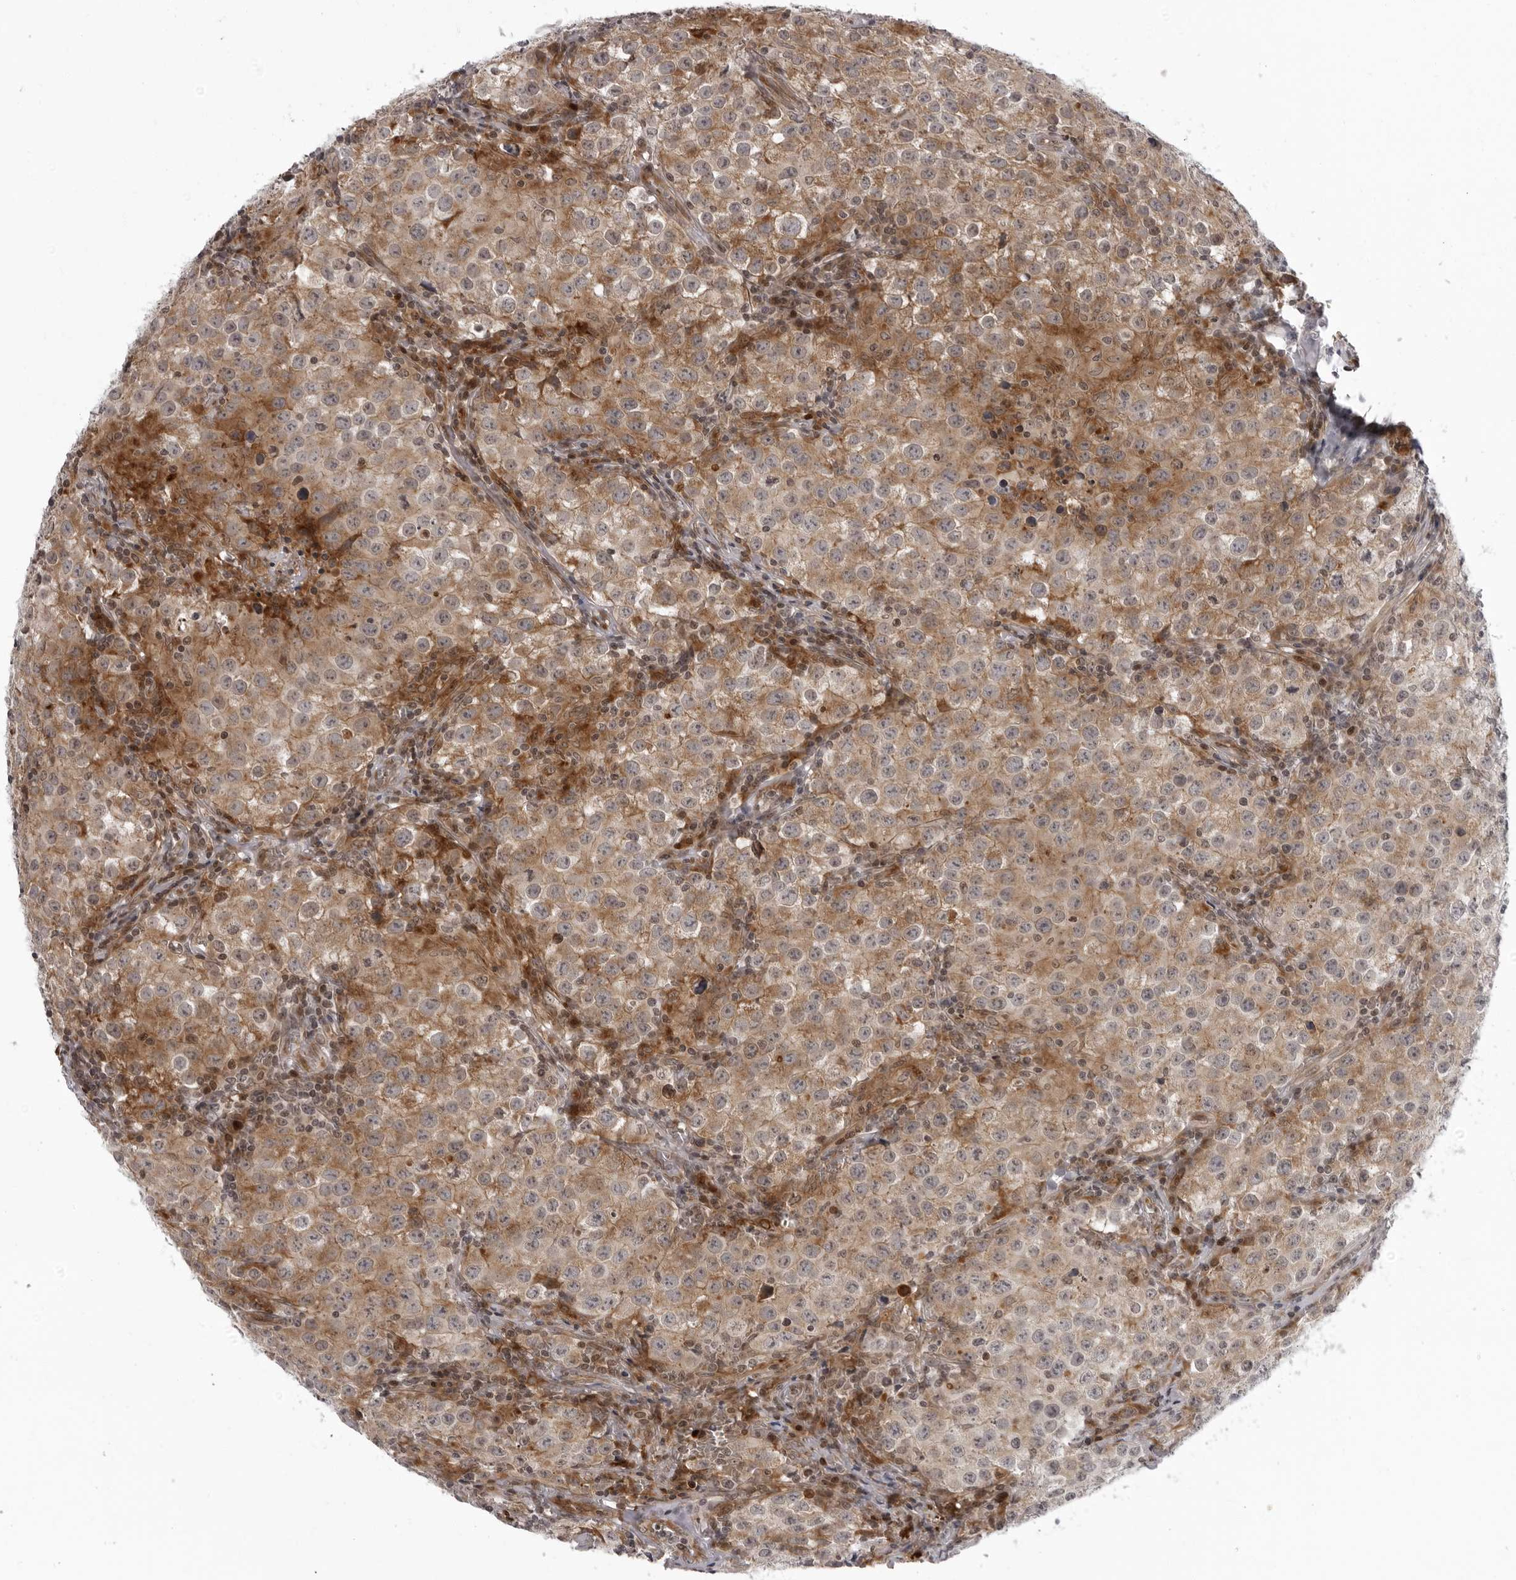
{"staining": {"intensity": "moderate", "quantity": ">75%", "location": "cytoplasmic/membranous"}, "tissue": "testis cancer", "cell_type": "Tumor cells", "image_type": "cancer", "snomed": [{"axis": "morphology", "description": "Seminoma, NOS"}, {"axis": "morphology", "description": "Carcinoma, Embryonal, NOS"}, {"axis": "topography", "description": "Testis"}], "caption": "Protein analysis of testis cancer (embryonal carcinoma) tissue displays moderate cytoplasmic/membranous expression in about >75% of tumor cells.", "gene": "THOP1", "patient": {"sex": "male", "age": 43}}